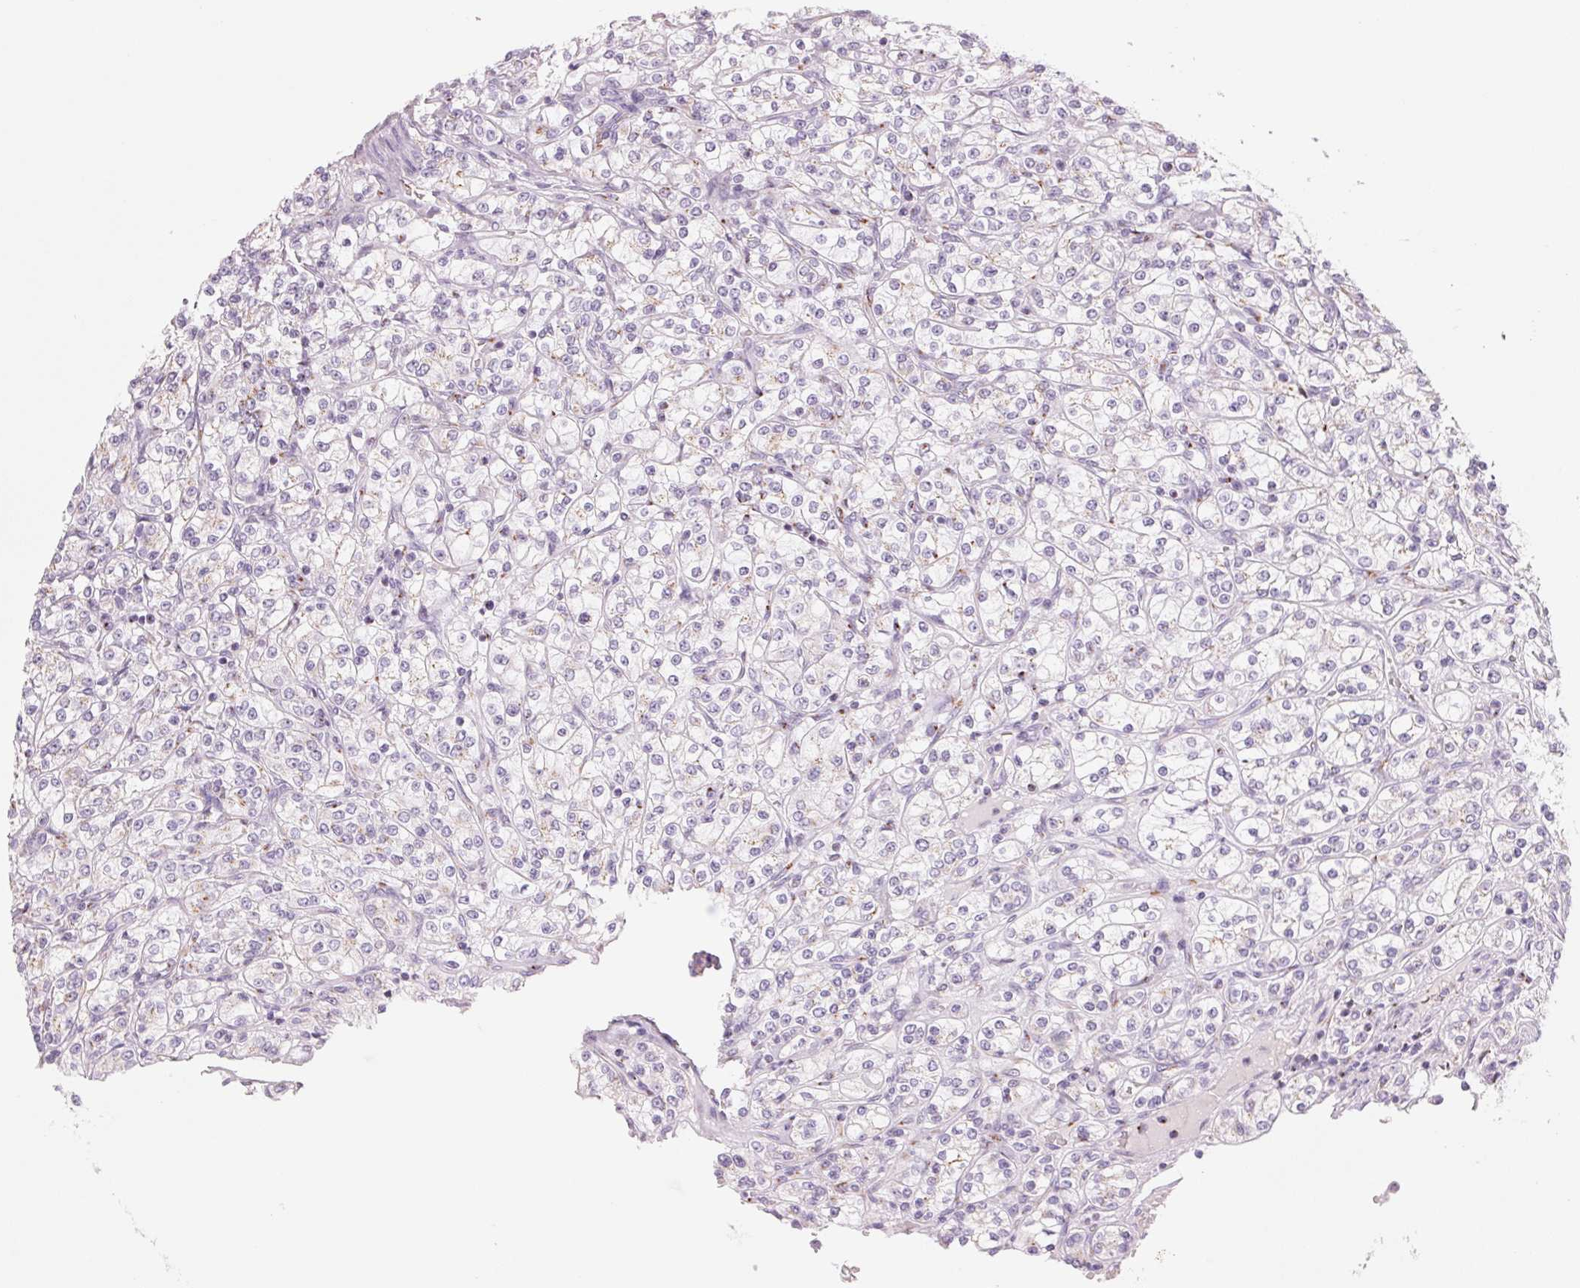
{"staining": {"intensity": "weak", "quantity": "<25%", "location": "cytoplasmic/membranous"}, "tissue": "renal cancer", "cell_type": "Tumor cells", "image_type": "cancer", "snomed": [{"axis": "morphology", "description": "Adenocarcinoma, NOS"}, {"axis": "topography", "description": "Kidney"}], "caption": "Image shows no protein staining in tumor cells of adenocarcinoma (renal) tissue. The staining was performed using DAB (3,3'-diaminobenzidine) to visualize the protein expression in brown, while the nuclei were stained in blue with hematoxylin (Magnification: 20x).", "gene": "GALNT7", "patient": {"sex": "male", "age": 77}}